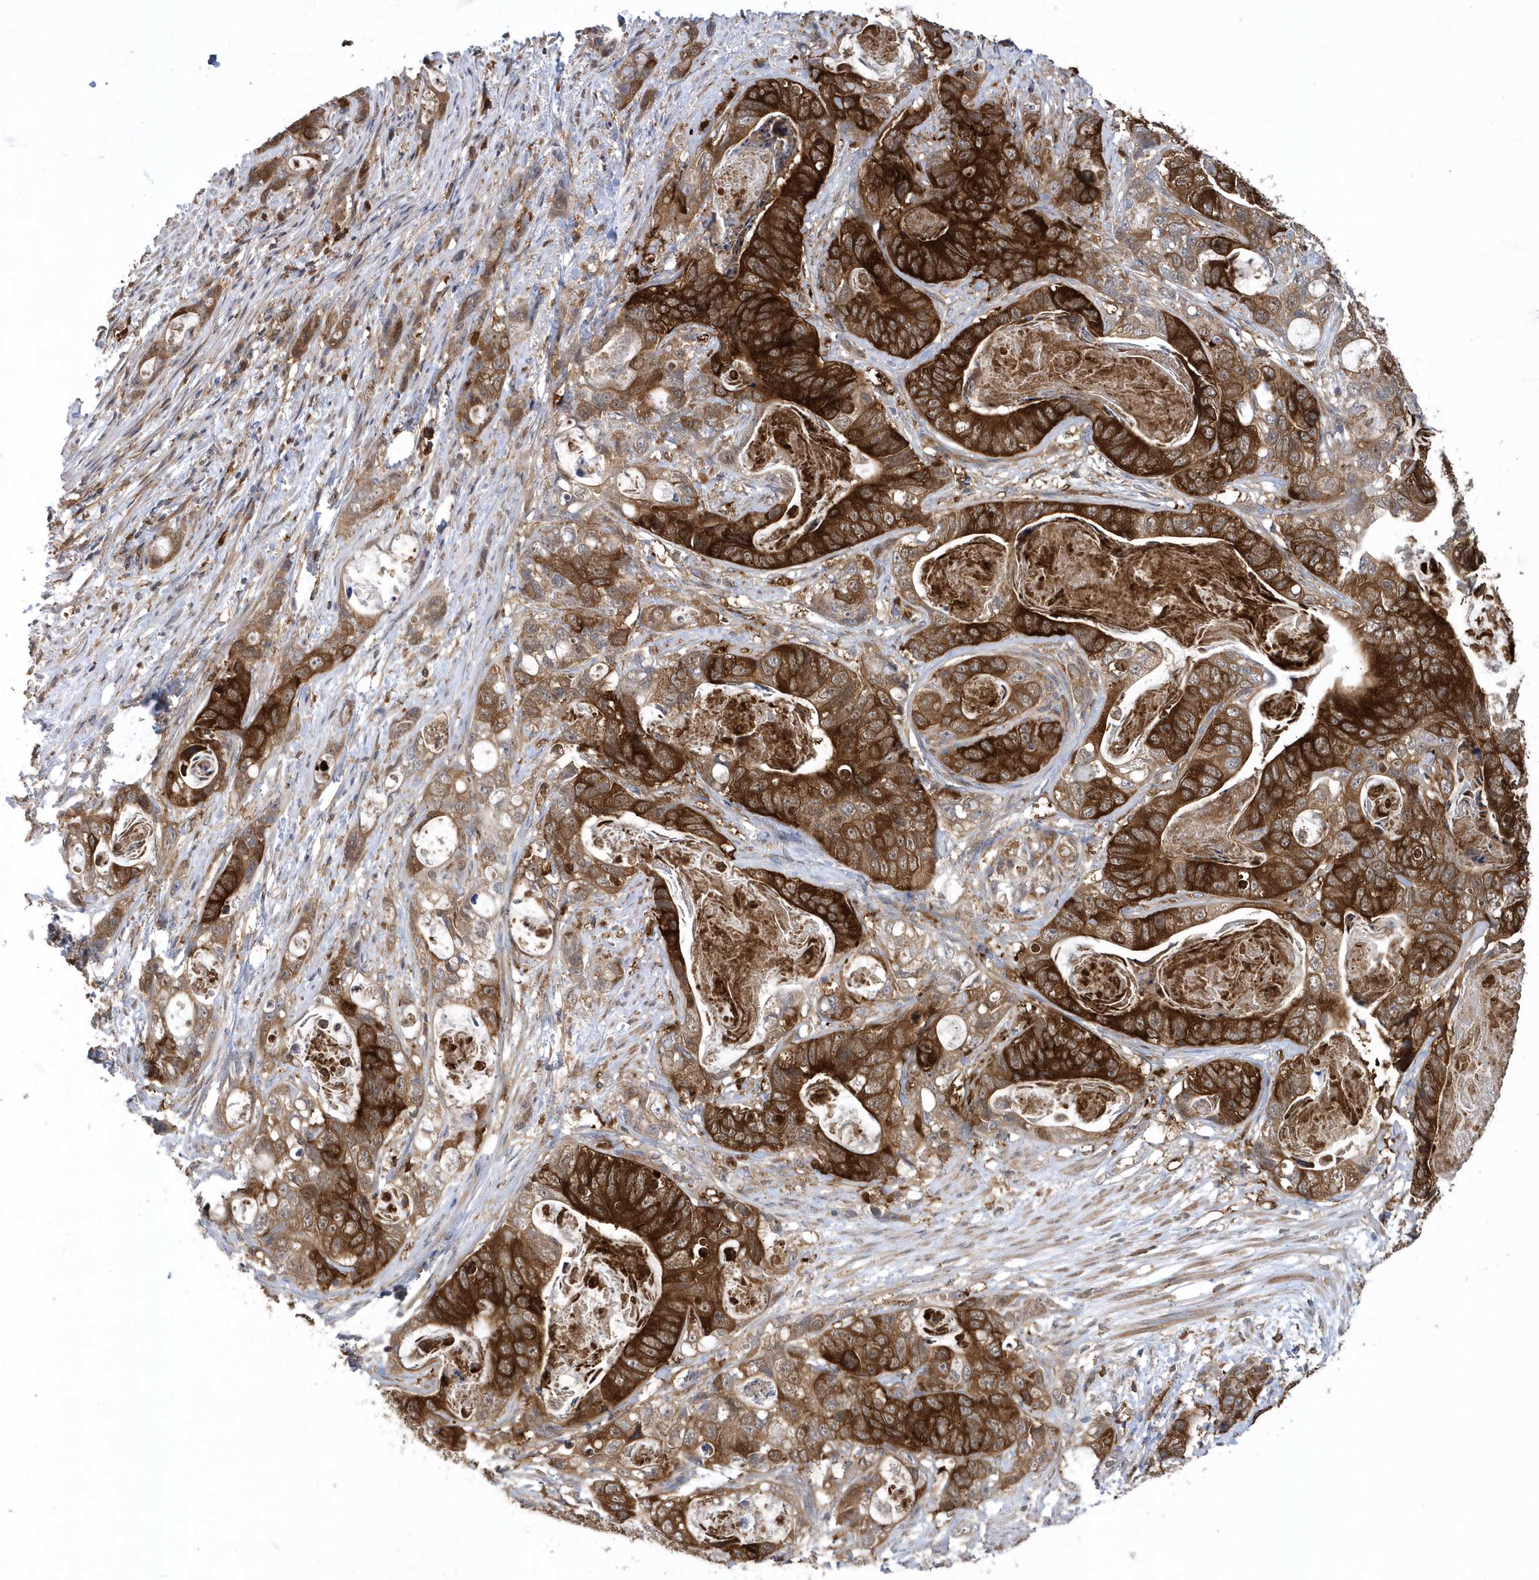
{"staining": {"intensity": "strong", "quantity": ">75%", "location": "cytoplasmic/membranous"}, "tissue": "stomach cancer", "cell_type": "Tumor cells", "image_type": "cancer", "snomed": [{"axis": "morphology", "description": "Normal tissue, NOS"}, {"axis": "morphology", "description": "Adenocarcinoma, NOS"}, {"axis": "topography", "description": "Stomach"}], "caption": "The histopathology image demonstrates immunohistochemical staining of stomach cancer (adenocarcinoma). There is strong cytoplasmic/membranous staining is seen in approximately >75% of tumor cells. The staining is performed using DAB (3,3'-diaminobenzidine) brown chromogen to label protein expression. The nuclei are counter-stained blue using hematoxylin.", "gene": "PAICS", "patient": {"sex": "female", "age": 89}}